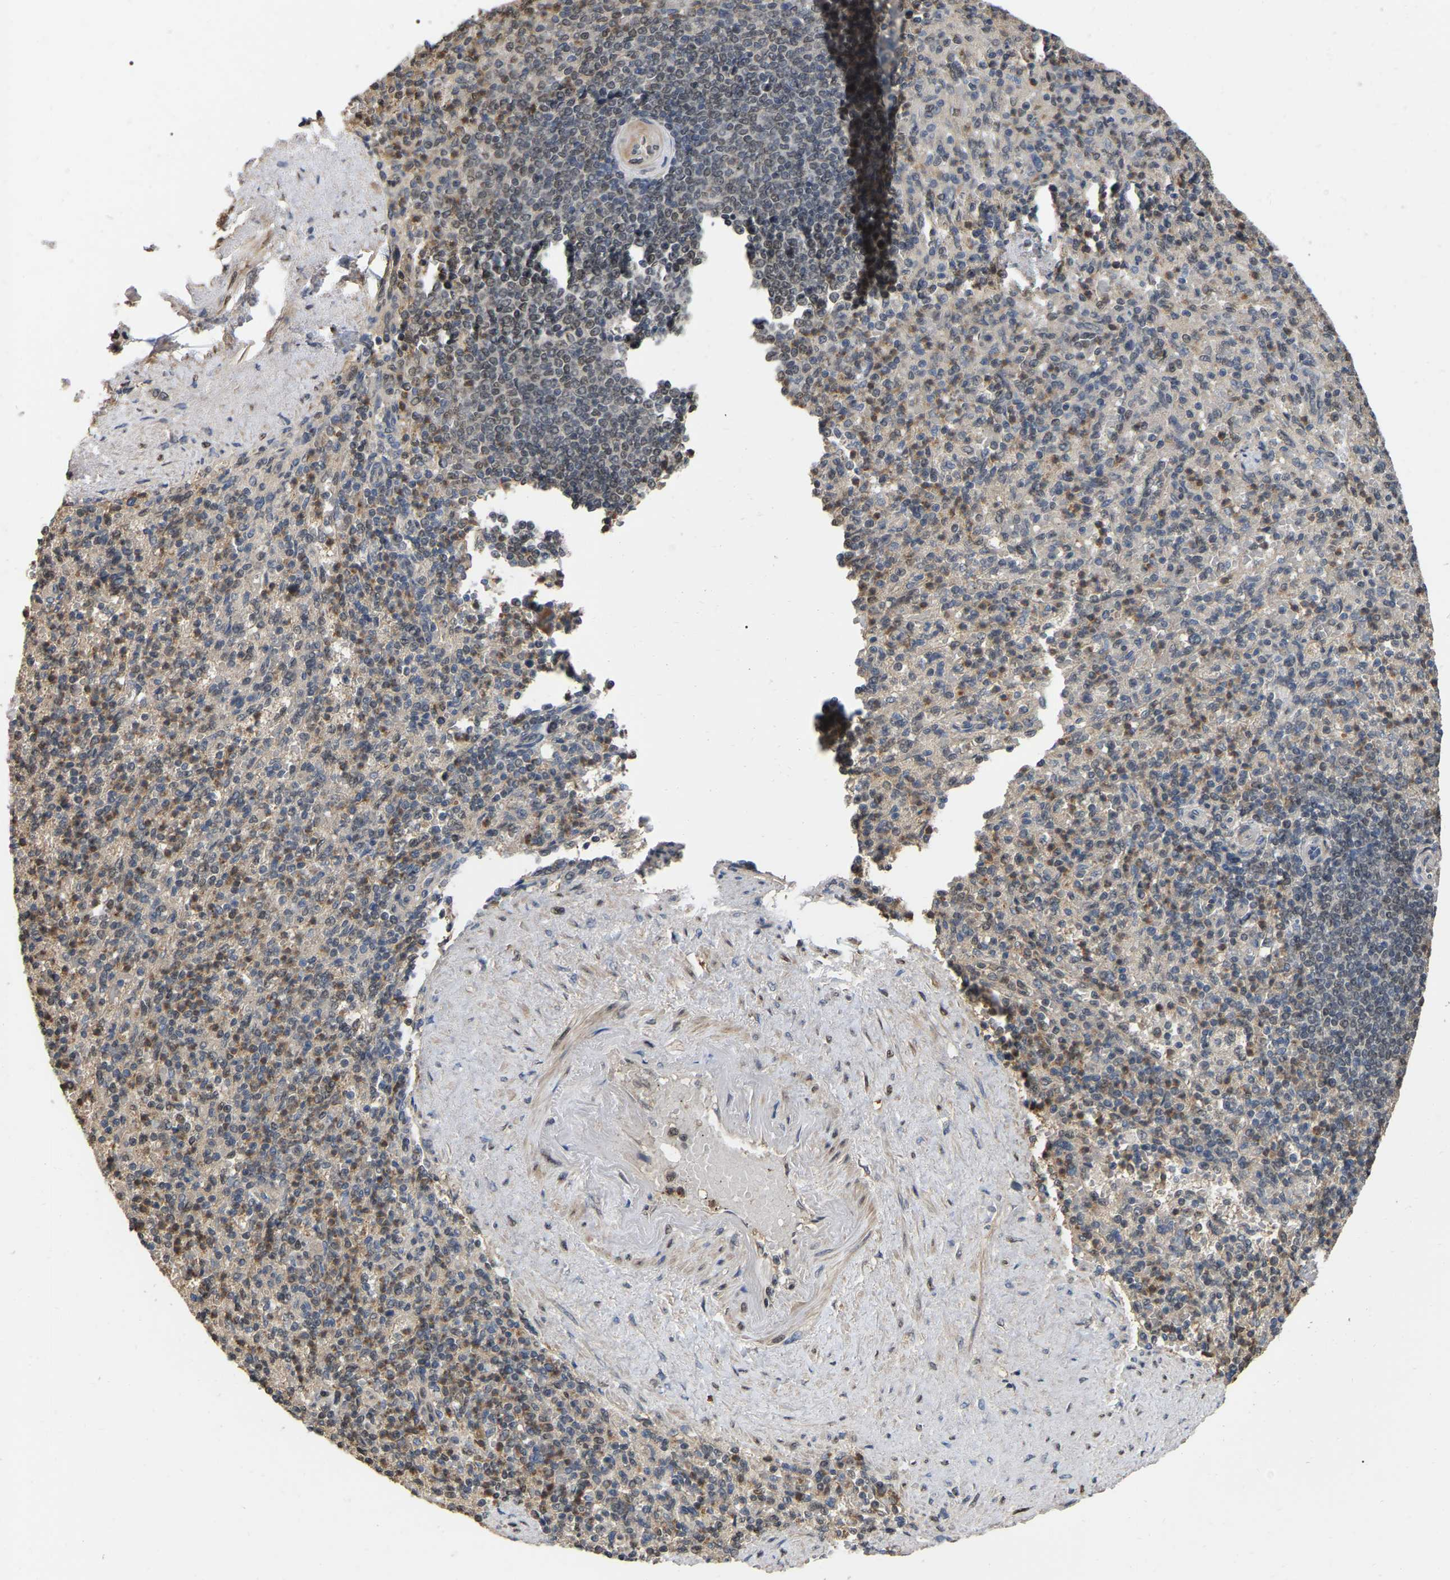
{"staining": {"intensity": "weak", "quantity": "<25%", "location": "nuclear"}, "tissue": "spleen", "cell_type": "Cells in red pulp", "image_type": "normal", "snomed": [{"axis": "morphology", "description": "Normal tissue, NOS"}, {"axis": "topography", "description": "Spleen"}], "caption": "This image is of benign spleen stained with immunohistochemistry to label a protein in brown with the nuclei are counter-stained blue. There is no staining in cells in red pulp. (Brightfield microscopy of DAB IHC at high magnification).", "gene": "FAM219A", "patient": {"sex": "female", "age": 74}}